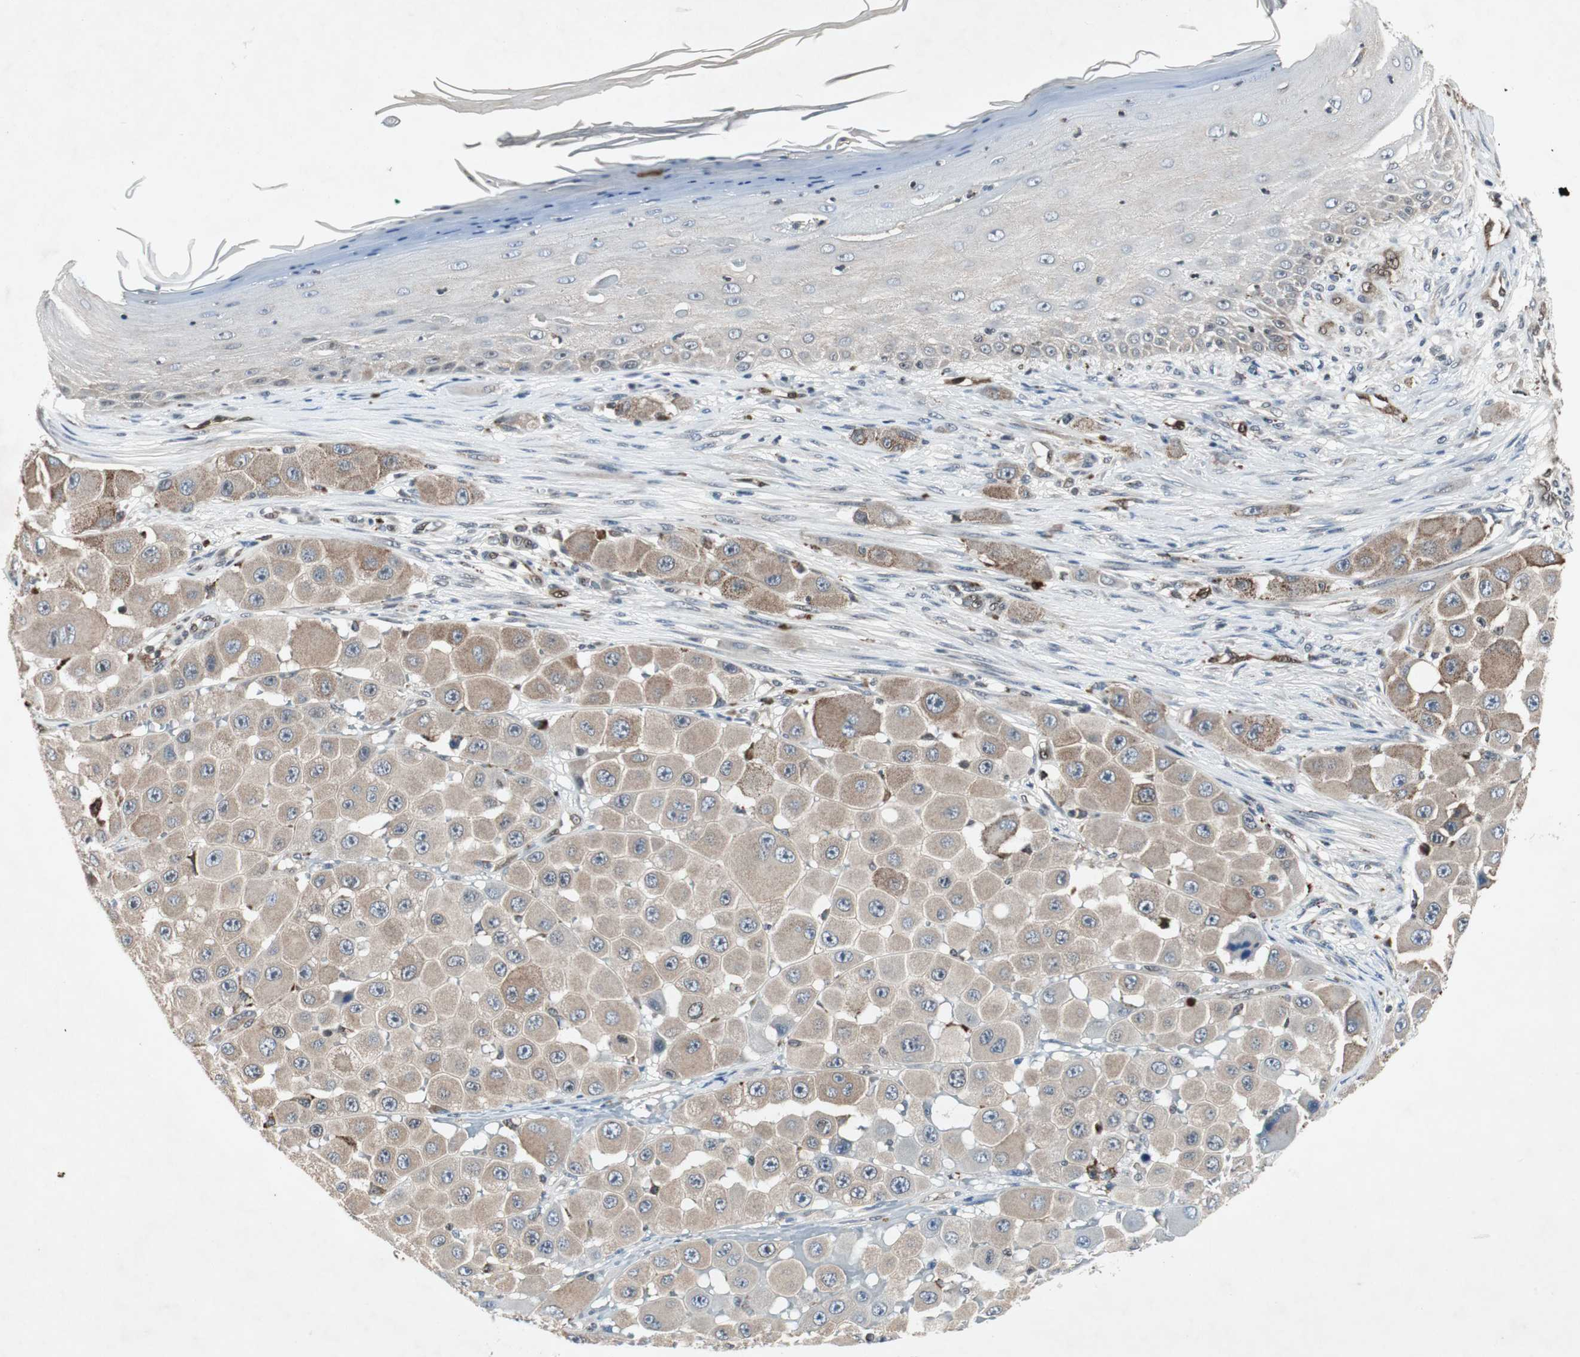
{"staining": {"intensity": "weak", "quantity": ">75%", "location": "cytoplasmic/membranous"}, "tissue": "melanoma", "cell_type": "Tumor cells", "image_type": "cancer", "snomed": [{"axis": "morphology", "description": "Malignant melanoma, NOS"}, {"axis": "topography", "description": "Skin"}], "caption": "The micrograph exhibits immunohistochemical staining of melanoma. There is weak cytoplasmic/membranous staining is appreciated in approximately >75% of tumor cells.", "gene": "SMAD1", "patient": {"sex": "female", "age": 81}}